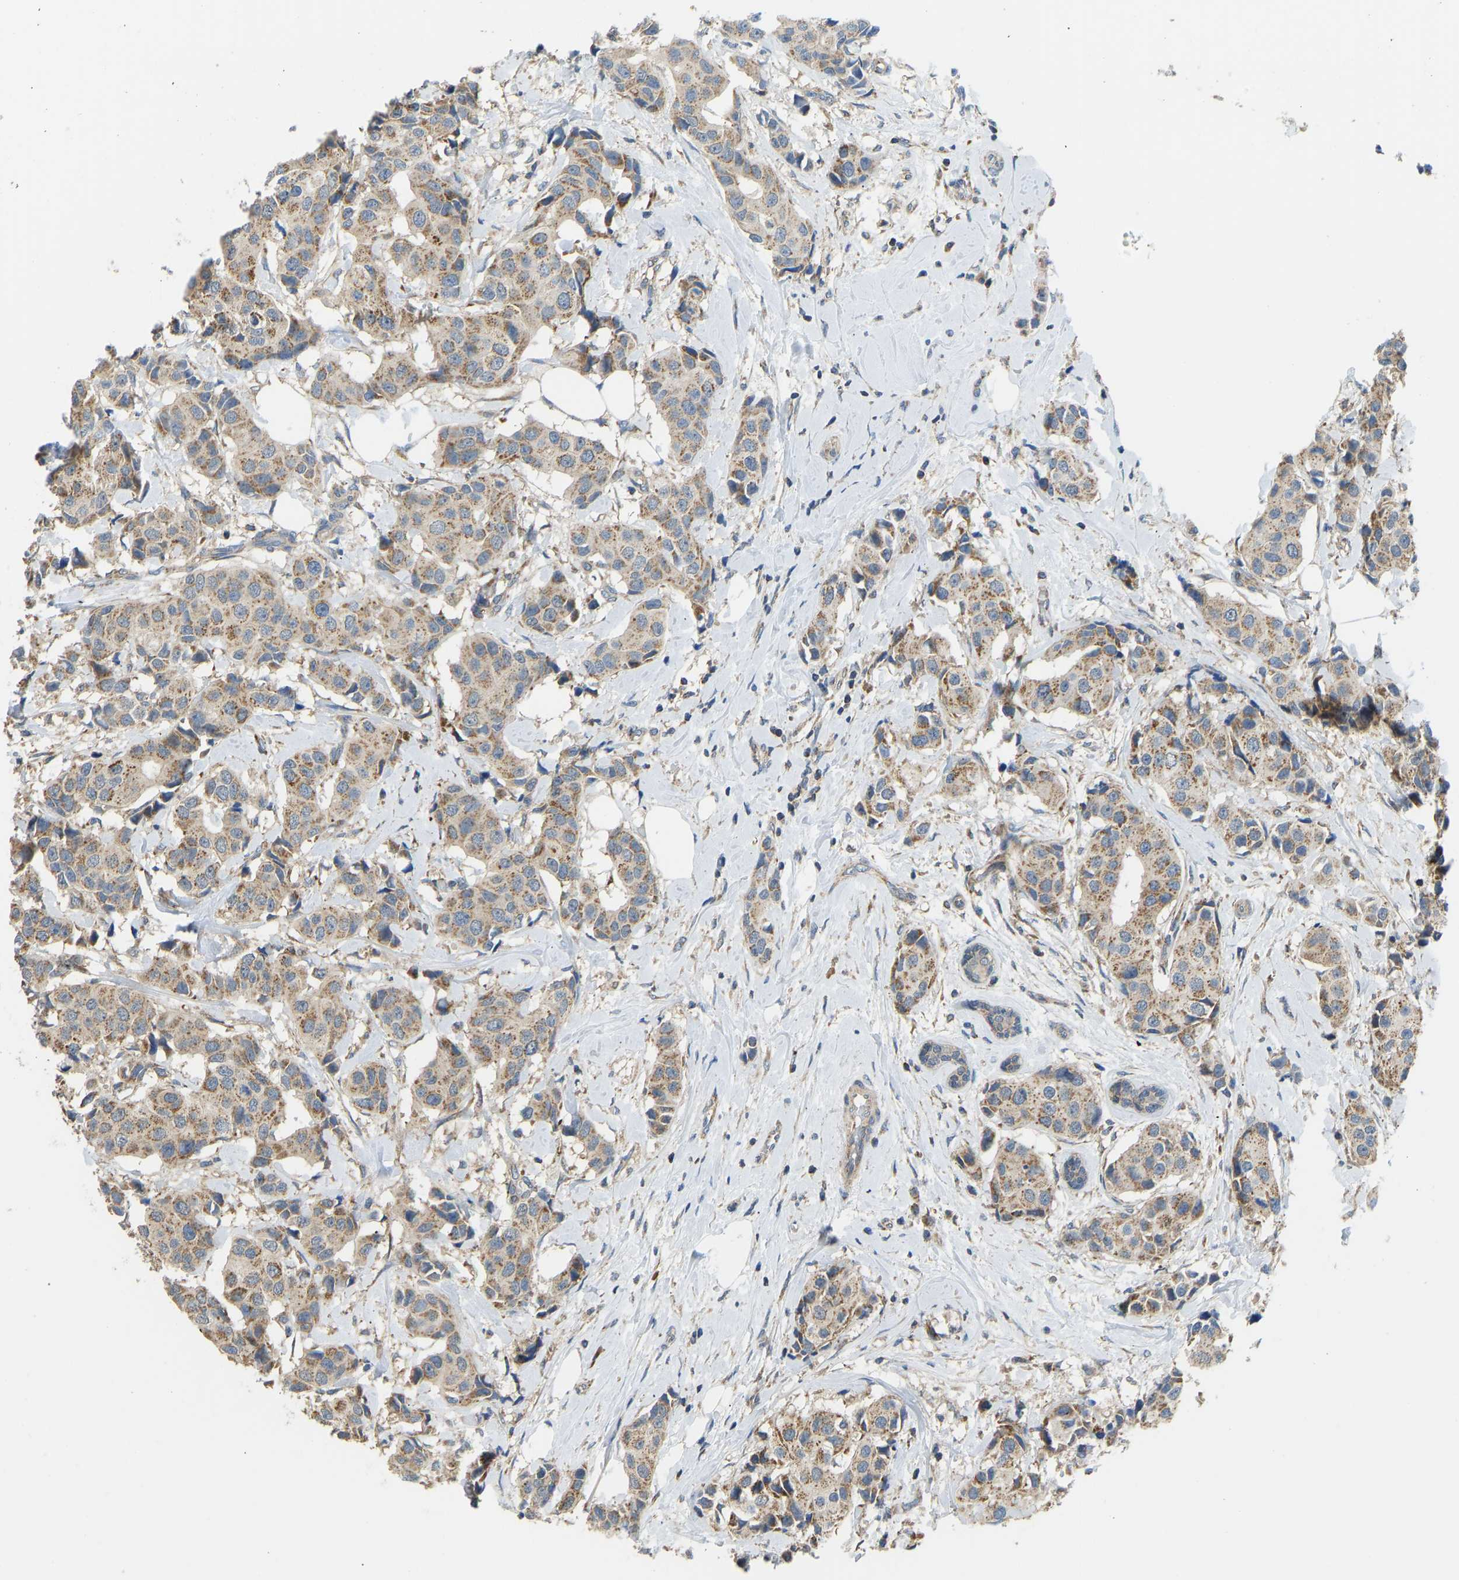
{"staining": {"intensity": "moderate", "quantity": ">75%", "location": "cytoplasmic/membranous"}, "tissue": "breast cancer", "cell_type": "Tumor cells", "image_type": "cancer", "snomed": [{"axis": "morphology", "description": "Normal tissue, NOS"}, {"axis": "morphology", "description": "Duct carcinoma"}, {"axis": "topography", "description": "Breast"}], "caption": "Protein staining demonstrates moderate cytoplasmic/membranous expression in about >75% of tumor cells in breast cancer (invasive ductal carcinoma). (Stains: DAB (3,3'-diaminobenzidine) in brown, nuclei in blue, Microscopy: brightfield microscopy at high magnification).", "gene": "RBP1", "patient": {"sex": "female", "age": 39}}